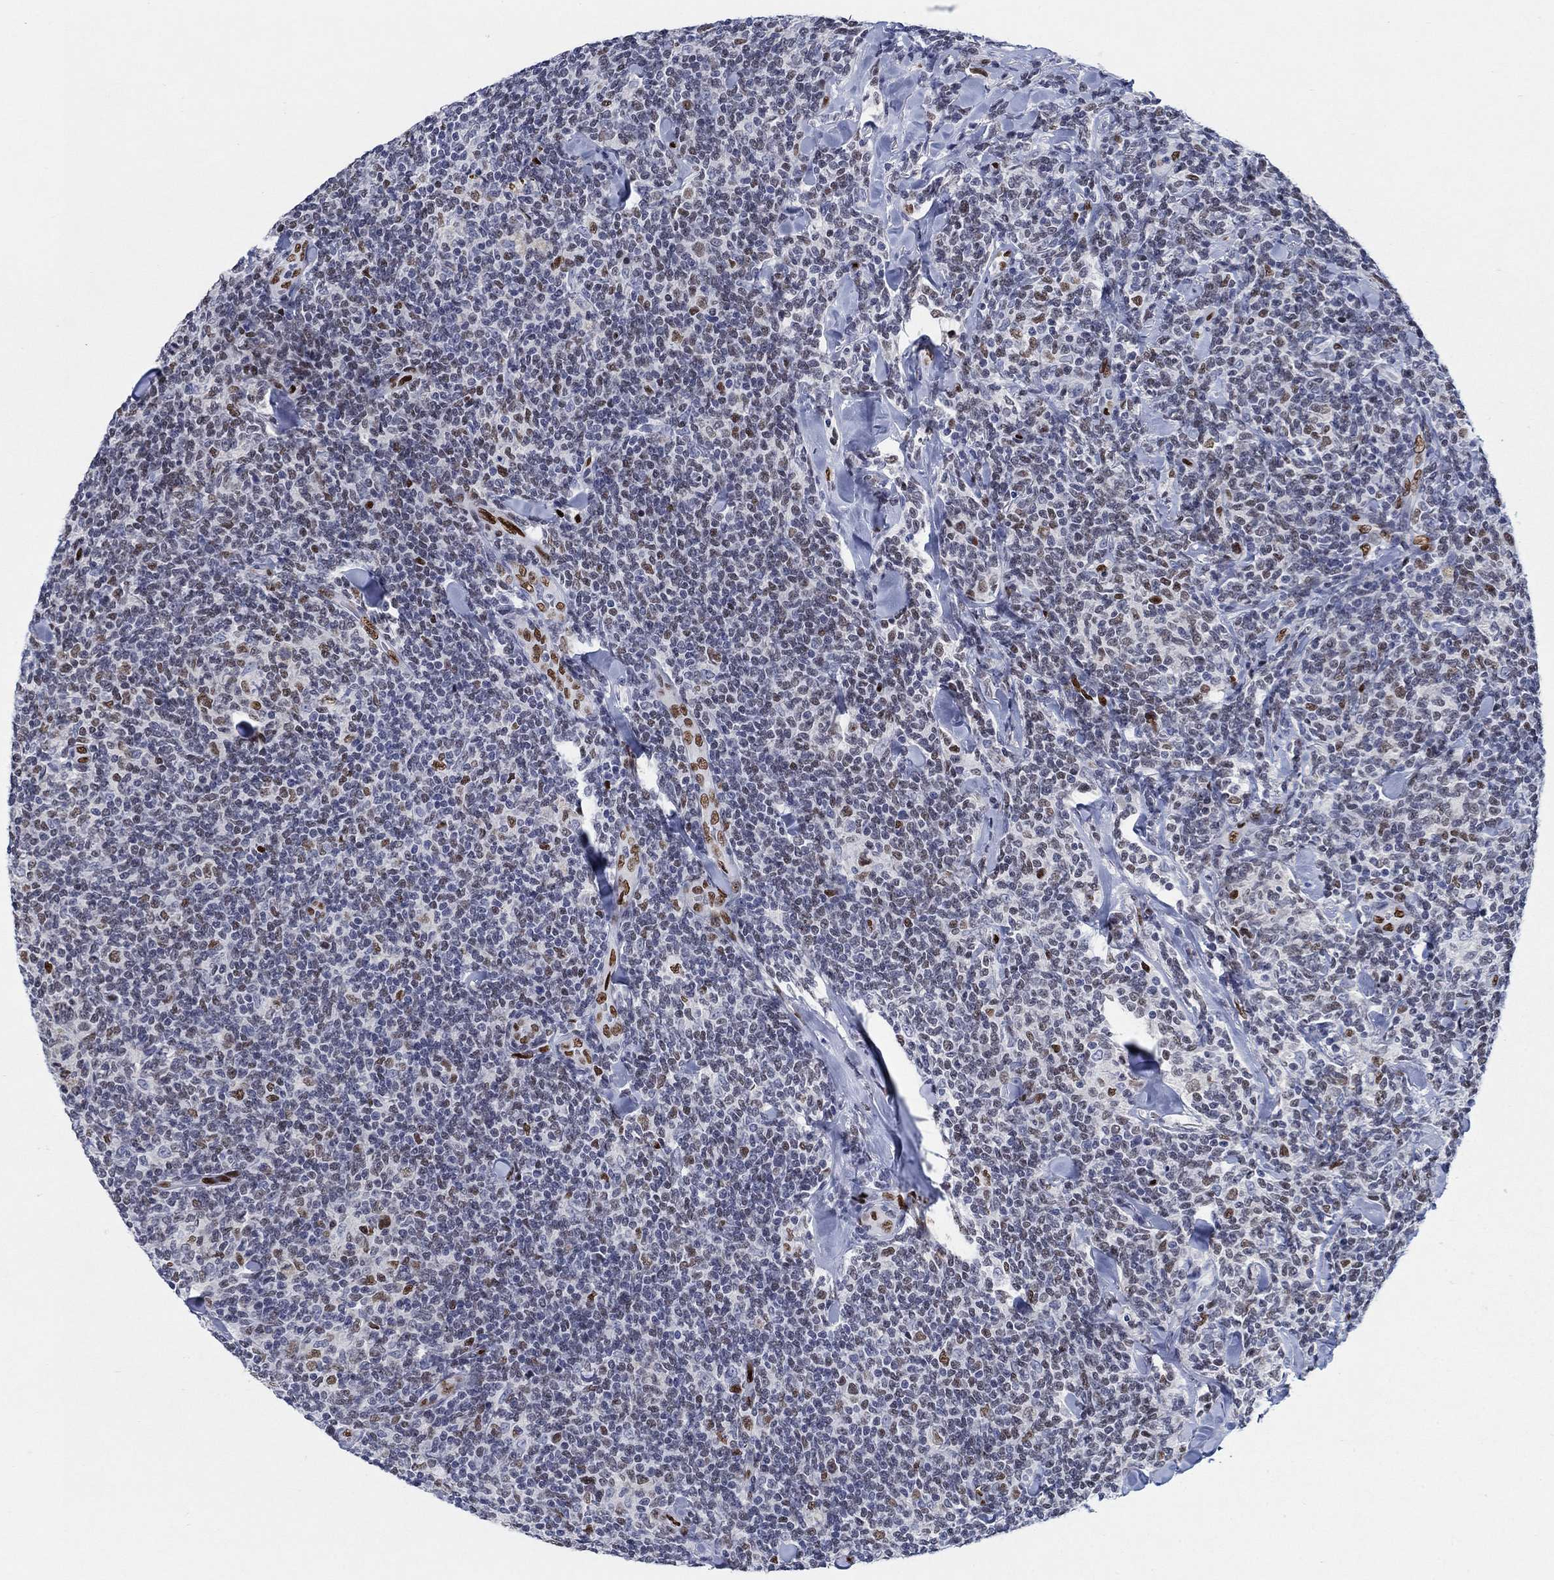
{"staining": {"intensity": "moderate", "quantity": "<25%", "location": "nuclear"}, "tissue": "lymphoma", "cell_type": "Tumor cells", "image_type": "cancer", "snomed": [{"axis": "morphology", "description": "Malignant lymphoma, non-Hodgkin's type, Low grade"}, {"axis": "topography", "description": "Lymph node"}], "caption": "A brown stain highlights moderate nuclear positivity of a protein in lymphoma tumor cells.", "gene": "ZEB1", "patient": {"sex": "female", "age": 56}}